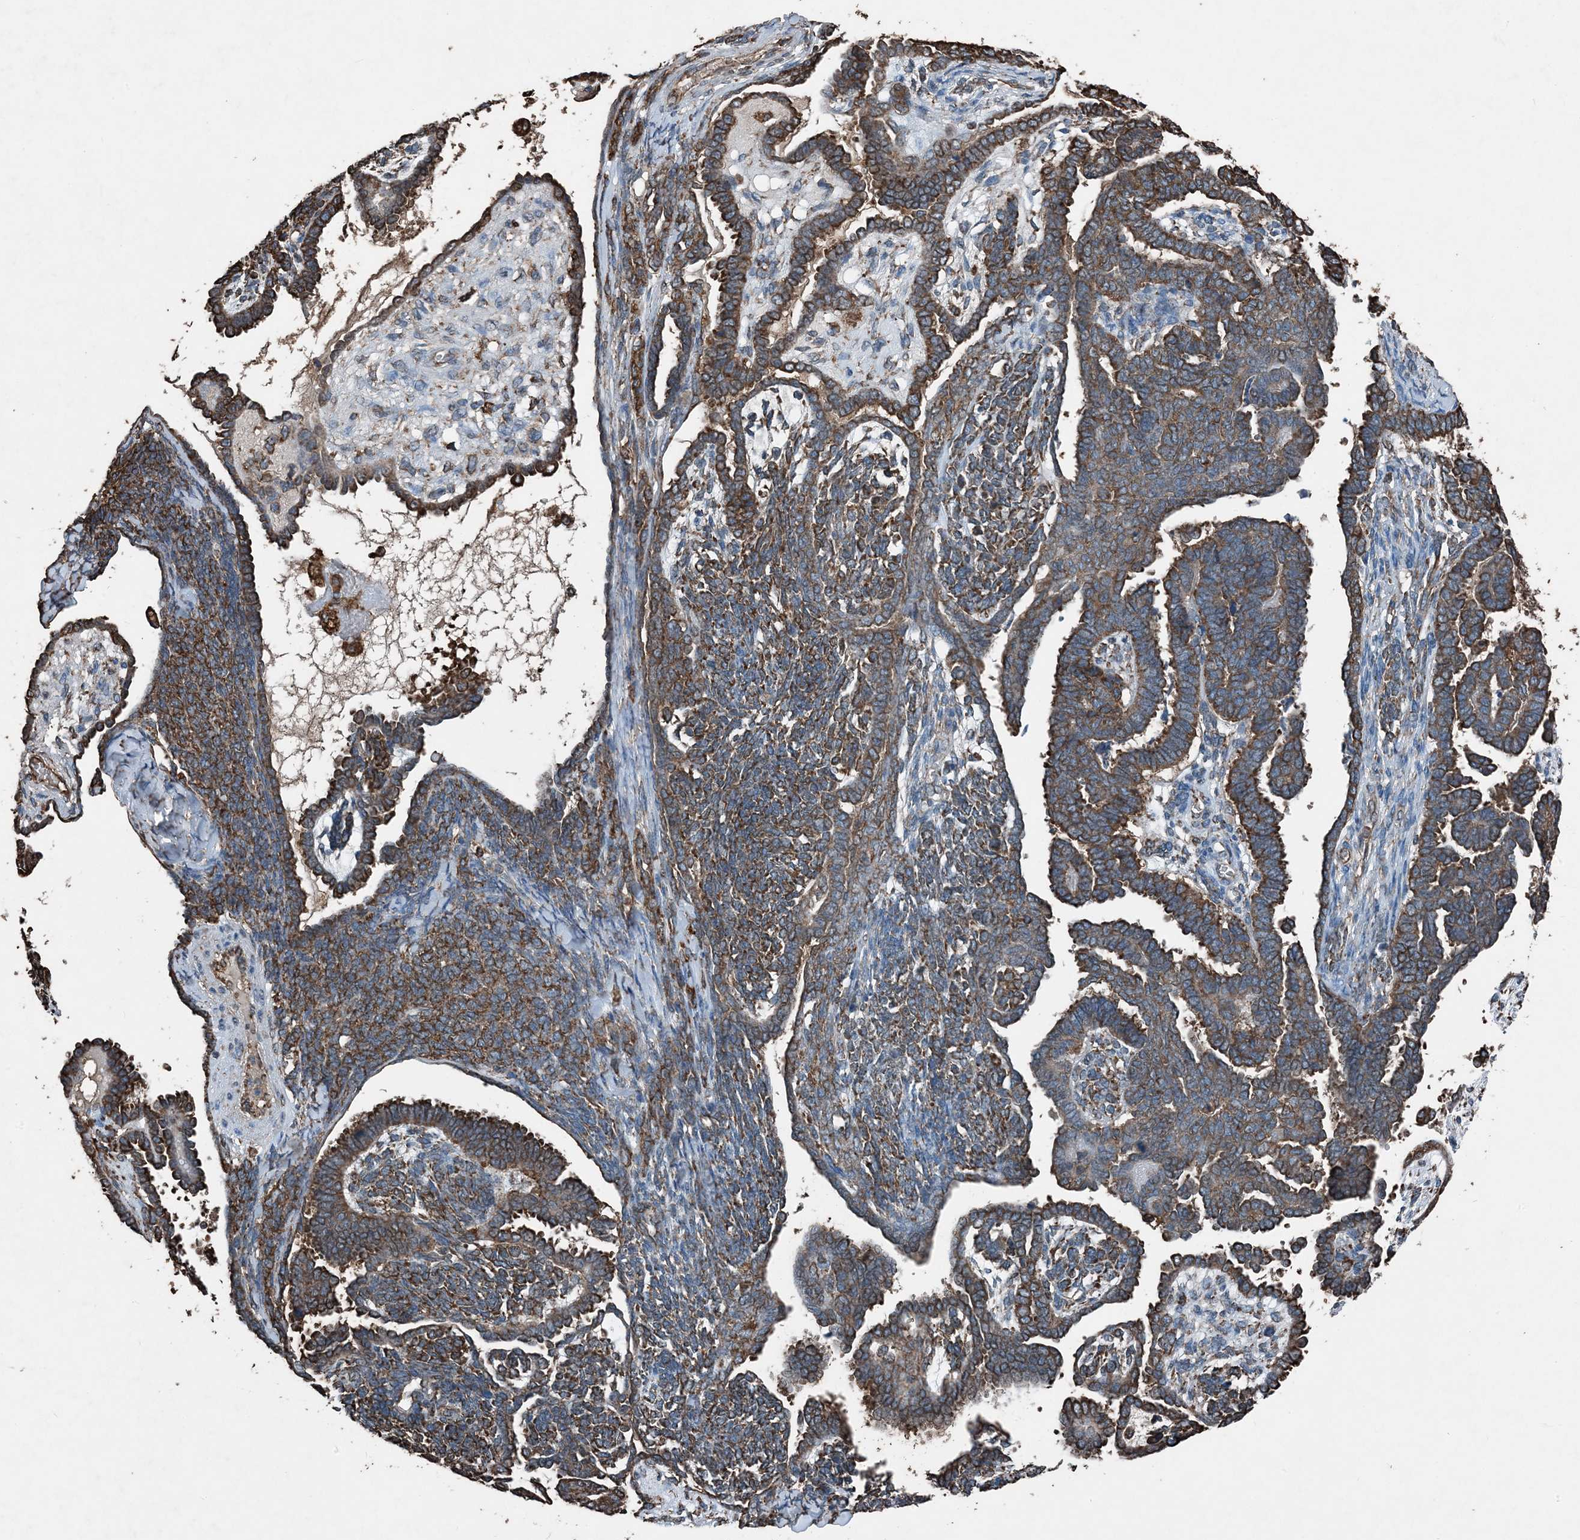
{"staining": {"intensity": "strong", "quantity": ">75%", "location": "cytoplasmic/membranous"}, "tissue": "endometrial cancer", "cell_type": "Tumor cells", "image_type": "cancer", "snomed": [{"axis": "morphology", "description": "Neoplasm, malignant, NOS"}, {"axis": "topography", "description": "Endometrium"}], "caption": "DAB (3,3'-diaminobenzidine) immunohistochemical staining of neoplasm (malignant) (endometrial) reveals strong cytoplasmic/membranous protein positivity in about >75% of tumor cells. (DAB IHC, brown staining for protein, blue staining for nuclei).", "gene": "PDIA6", "patient": {"sex": "female", "age": 74}}